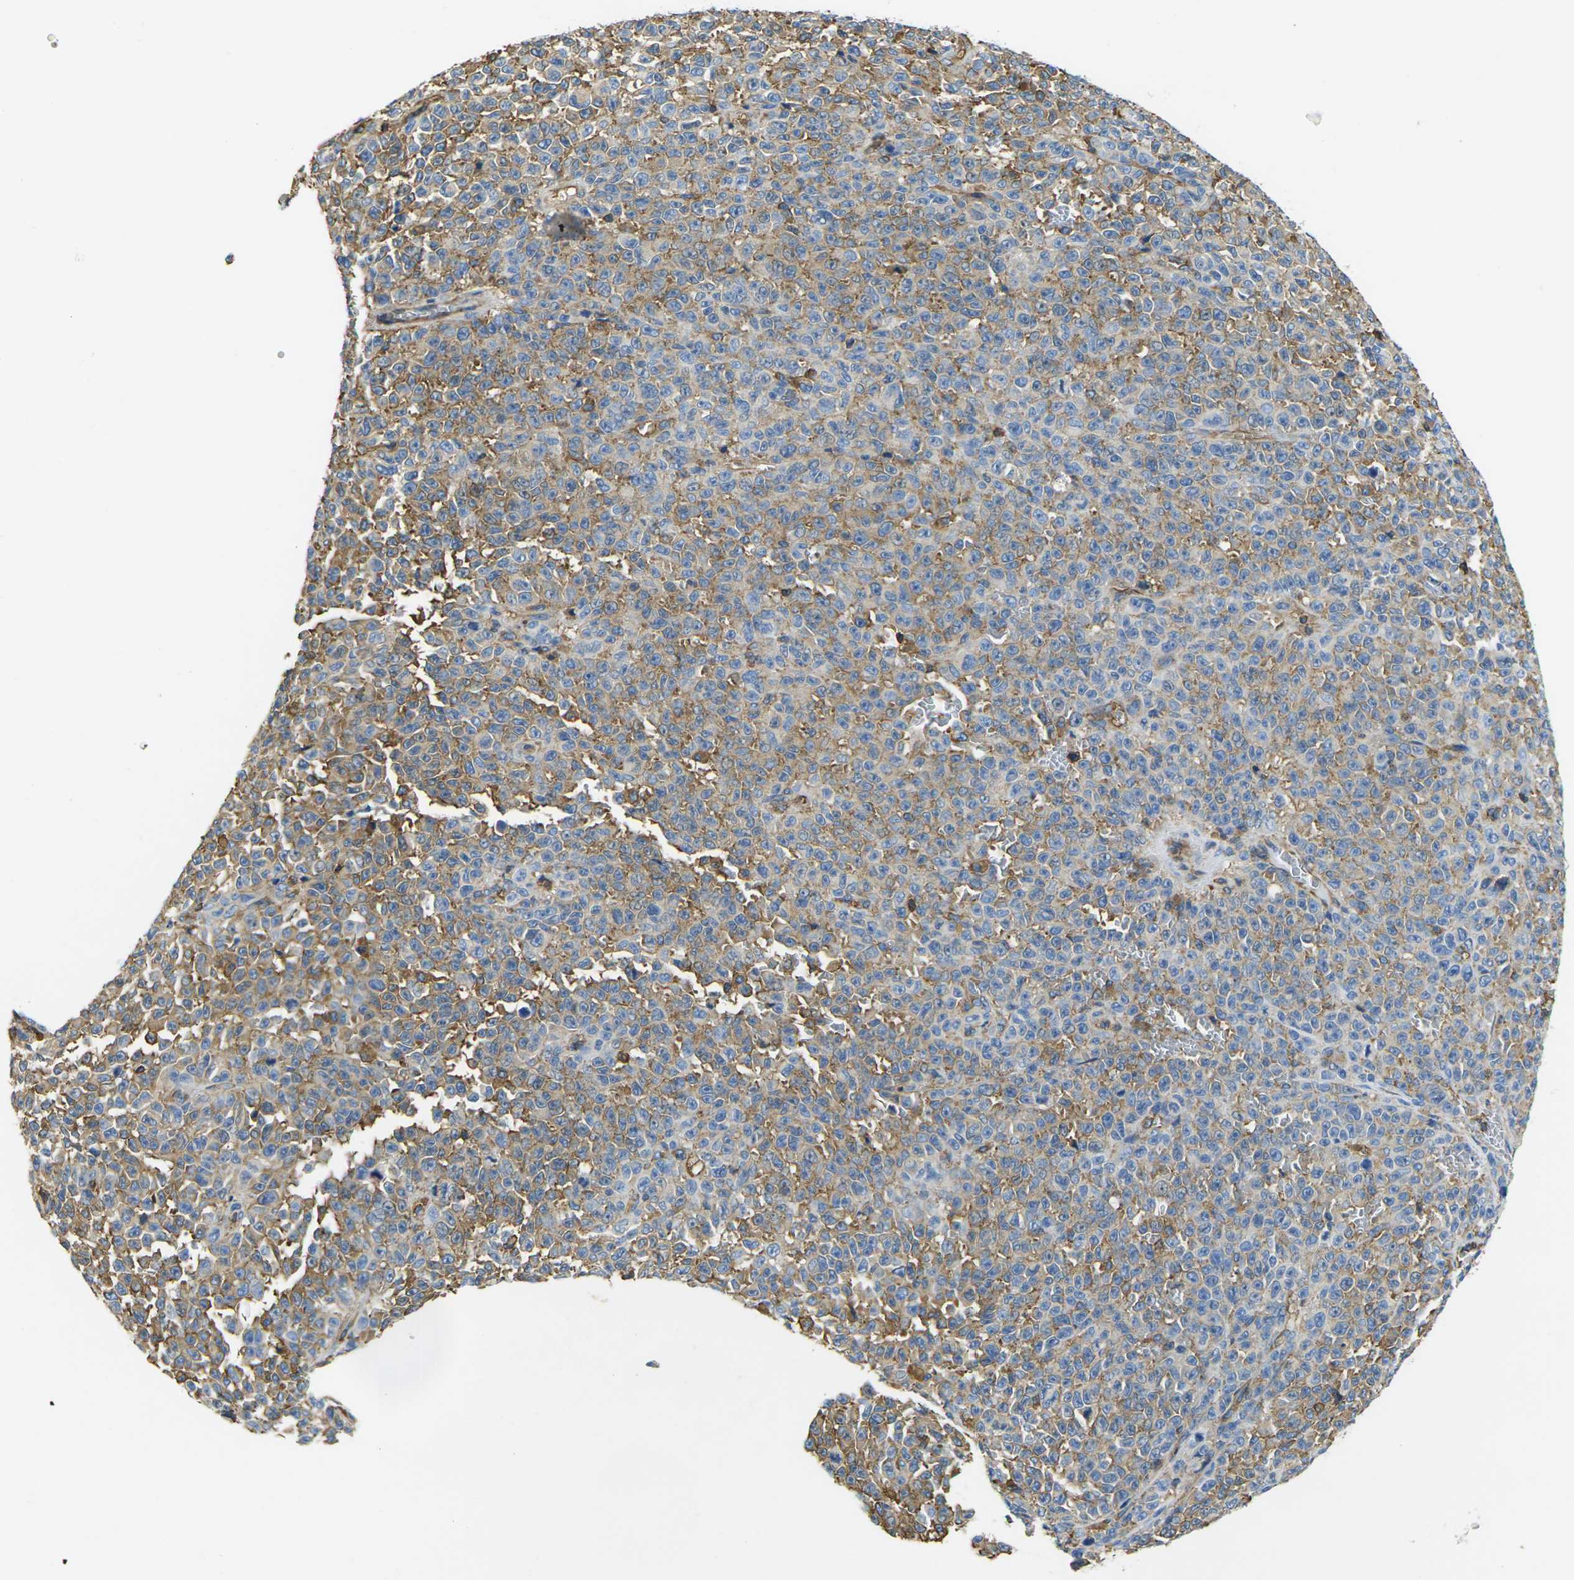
{"staining": {"intensity": "moderate", "quantity": ">75%", "location": "cytoplasmic/membranous"}, "tissue": "melanoma", "cell_type": "Tumor cells", "image_type": "cancer", "snomed": [{"axis": "morphology", "description": "Malignant melanoma, NOS"}, {"axis": "topography", "description": "Skin"}], "caption": "Moderate cytoplasmic/membranous expression for a protein is seen in approximately >75% of tumor cells of malignant melanoma using IHC.", "gene": "FAM110D", "patient": {"sex": "female", "age": 82}}